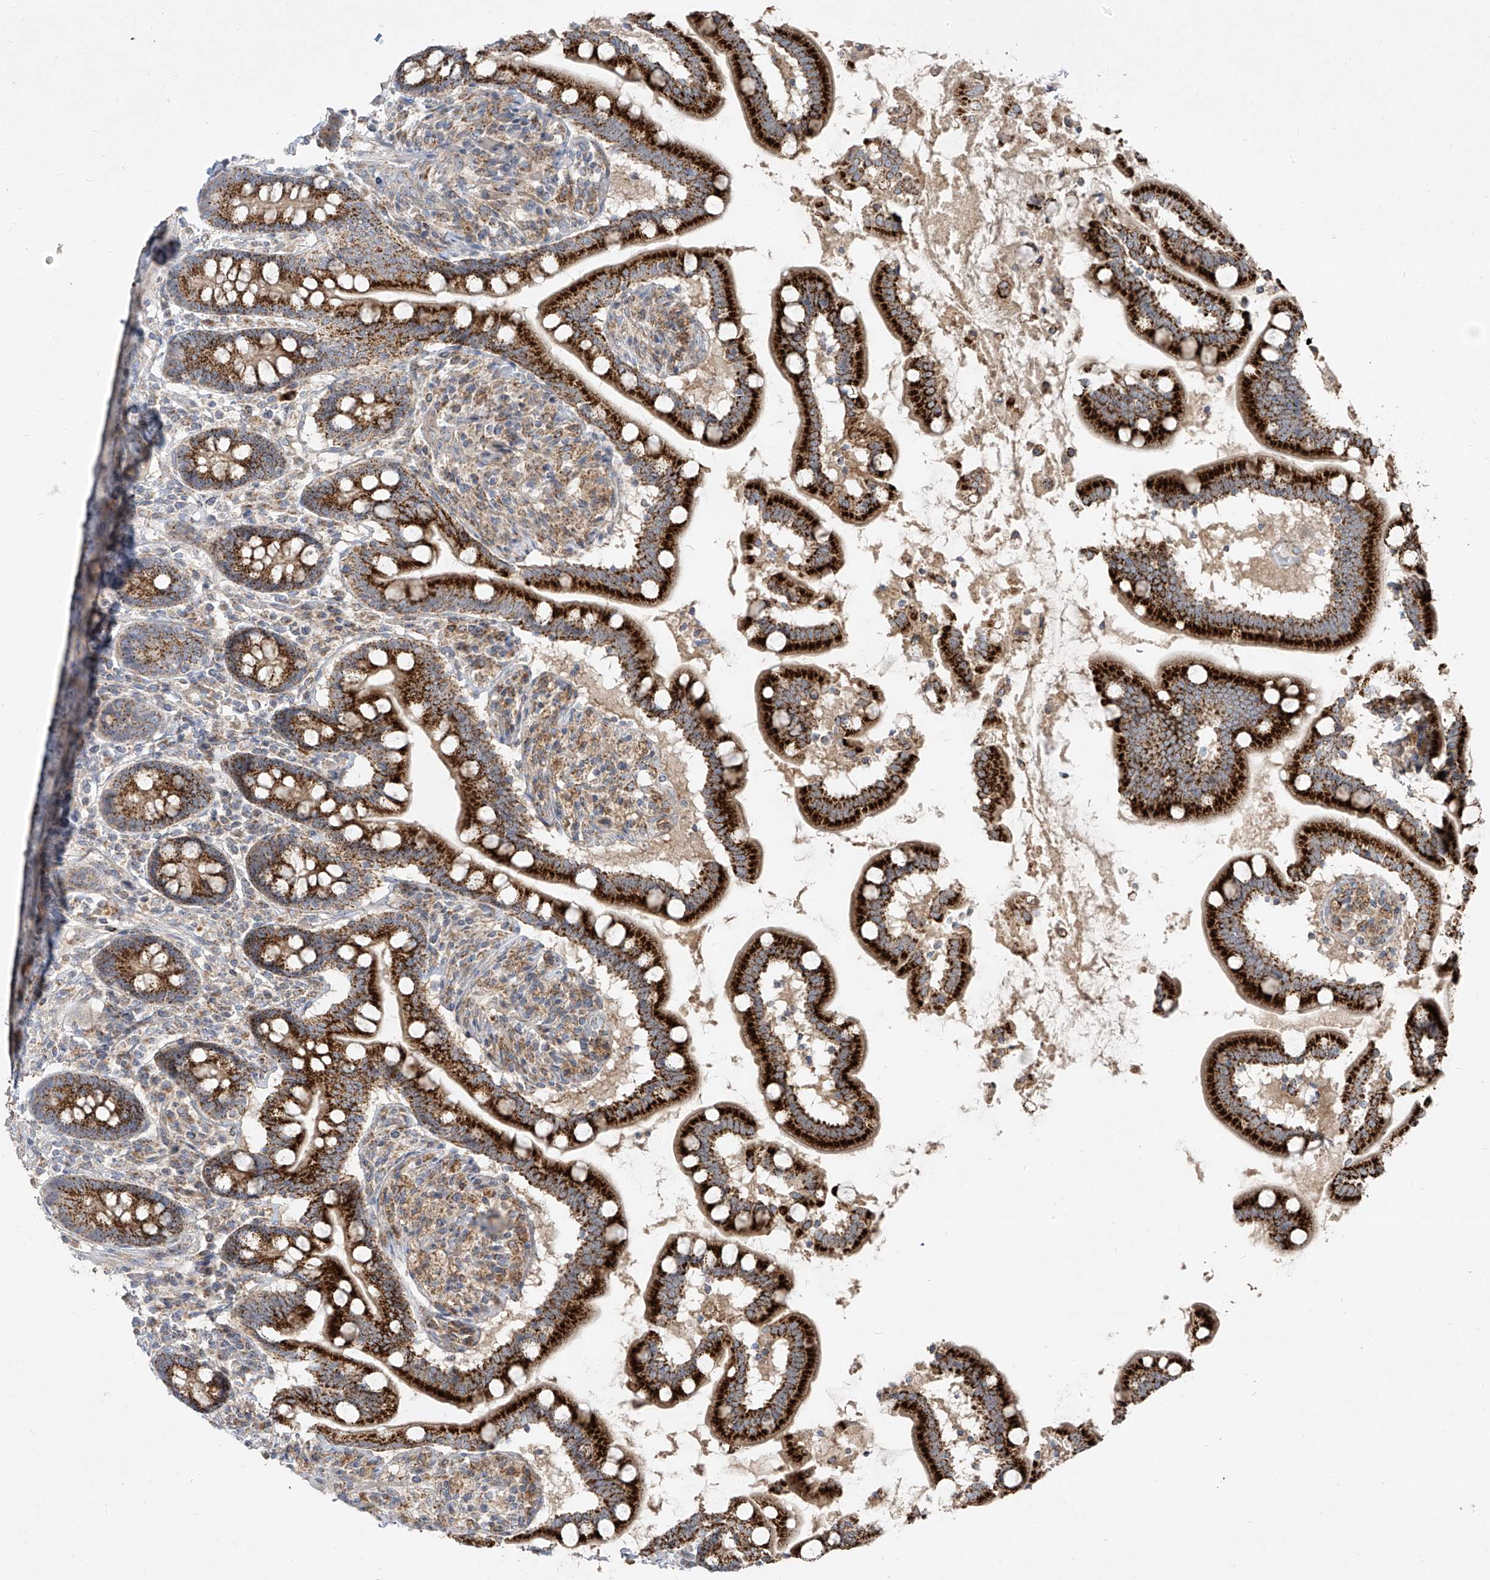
{"staining": {"intensity": "strong", "quantity": ">75%", "location": "cytoplasmic/membranous"}, "tissue": "small intestine", "cell_type": "Glandular cells", "image_type": "normal", "snomed": [{"axis": "morphology", "description": "Normal tissue, NOS"}, {"axis": "topography", "description": "Small intestine"}], "caption": "Immunohistochemical staining of unremarkable human small intestine exhibits strong cytoplasmic/membranous protein positivity in about >75% of glandular cells.", "gene": "ABCD3", "patient": {"sex": "female", "age": 64}}